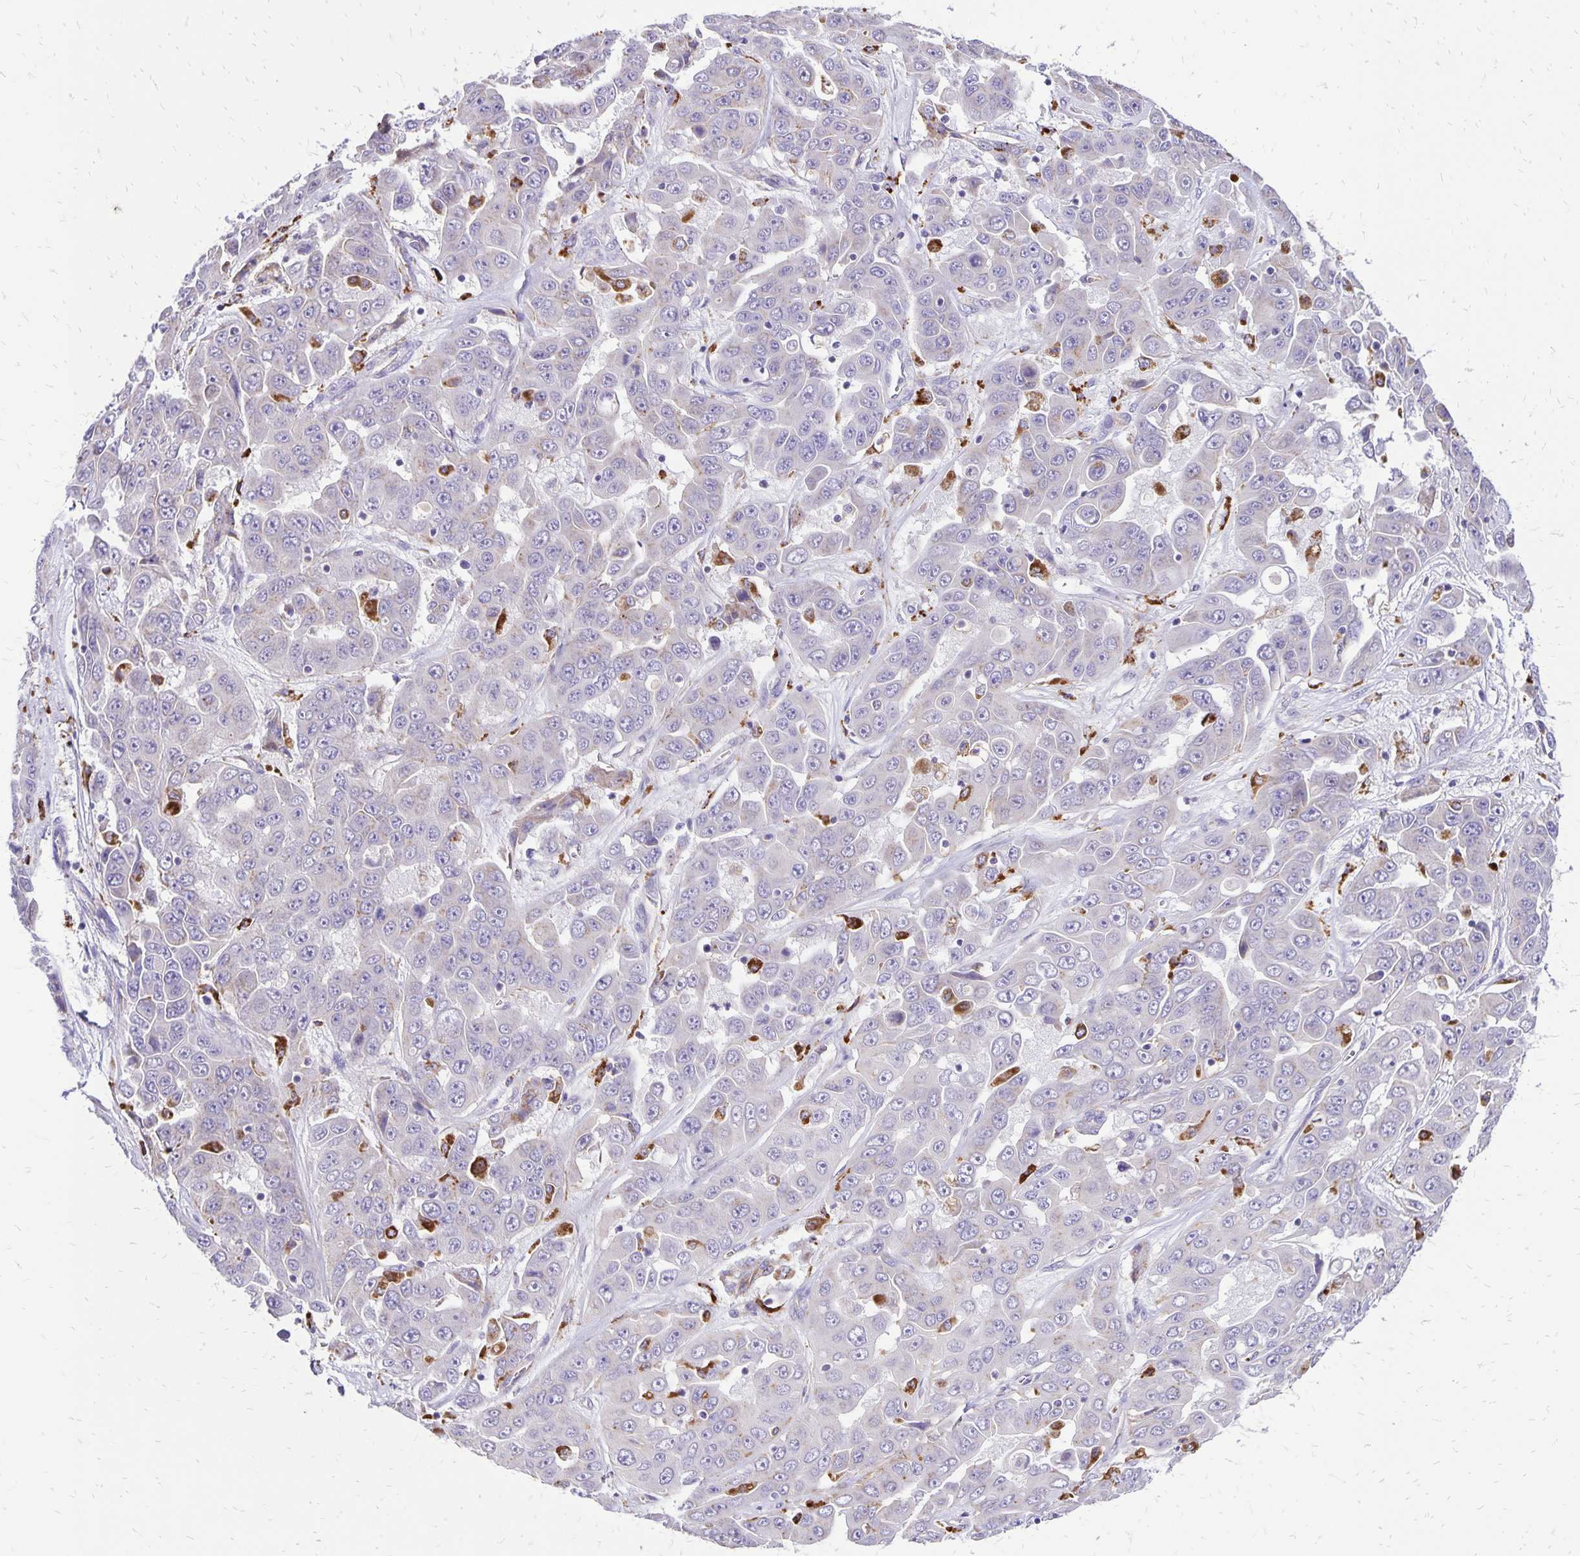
{"staining": {"intensity": "negative", "quantity": "none", "location": "none"}, "tissue": "liver cancer", "cell_type": "Tumor cells", "image_type": "cancer", "snomed": [{"axis": "morphology", "description": "Cholangiocarcinoma"}, {"axis": "topography", "description": "Liver"}], "caption": "Tumor cells show no significant expression in liver cancer.", "gene": "EIF5A", "patient": {"sex": "female", "age": 52}}